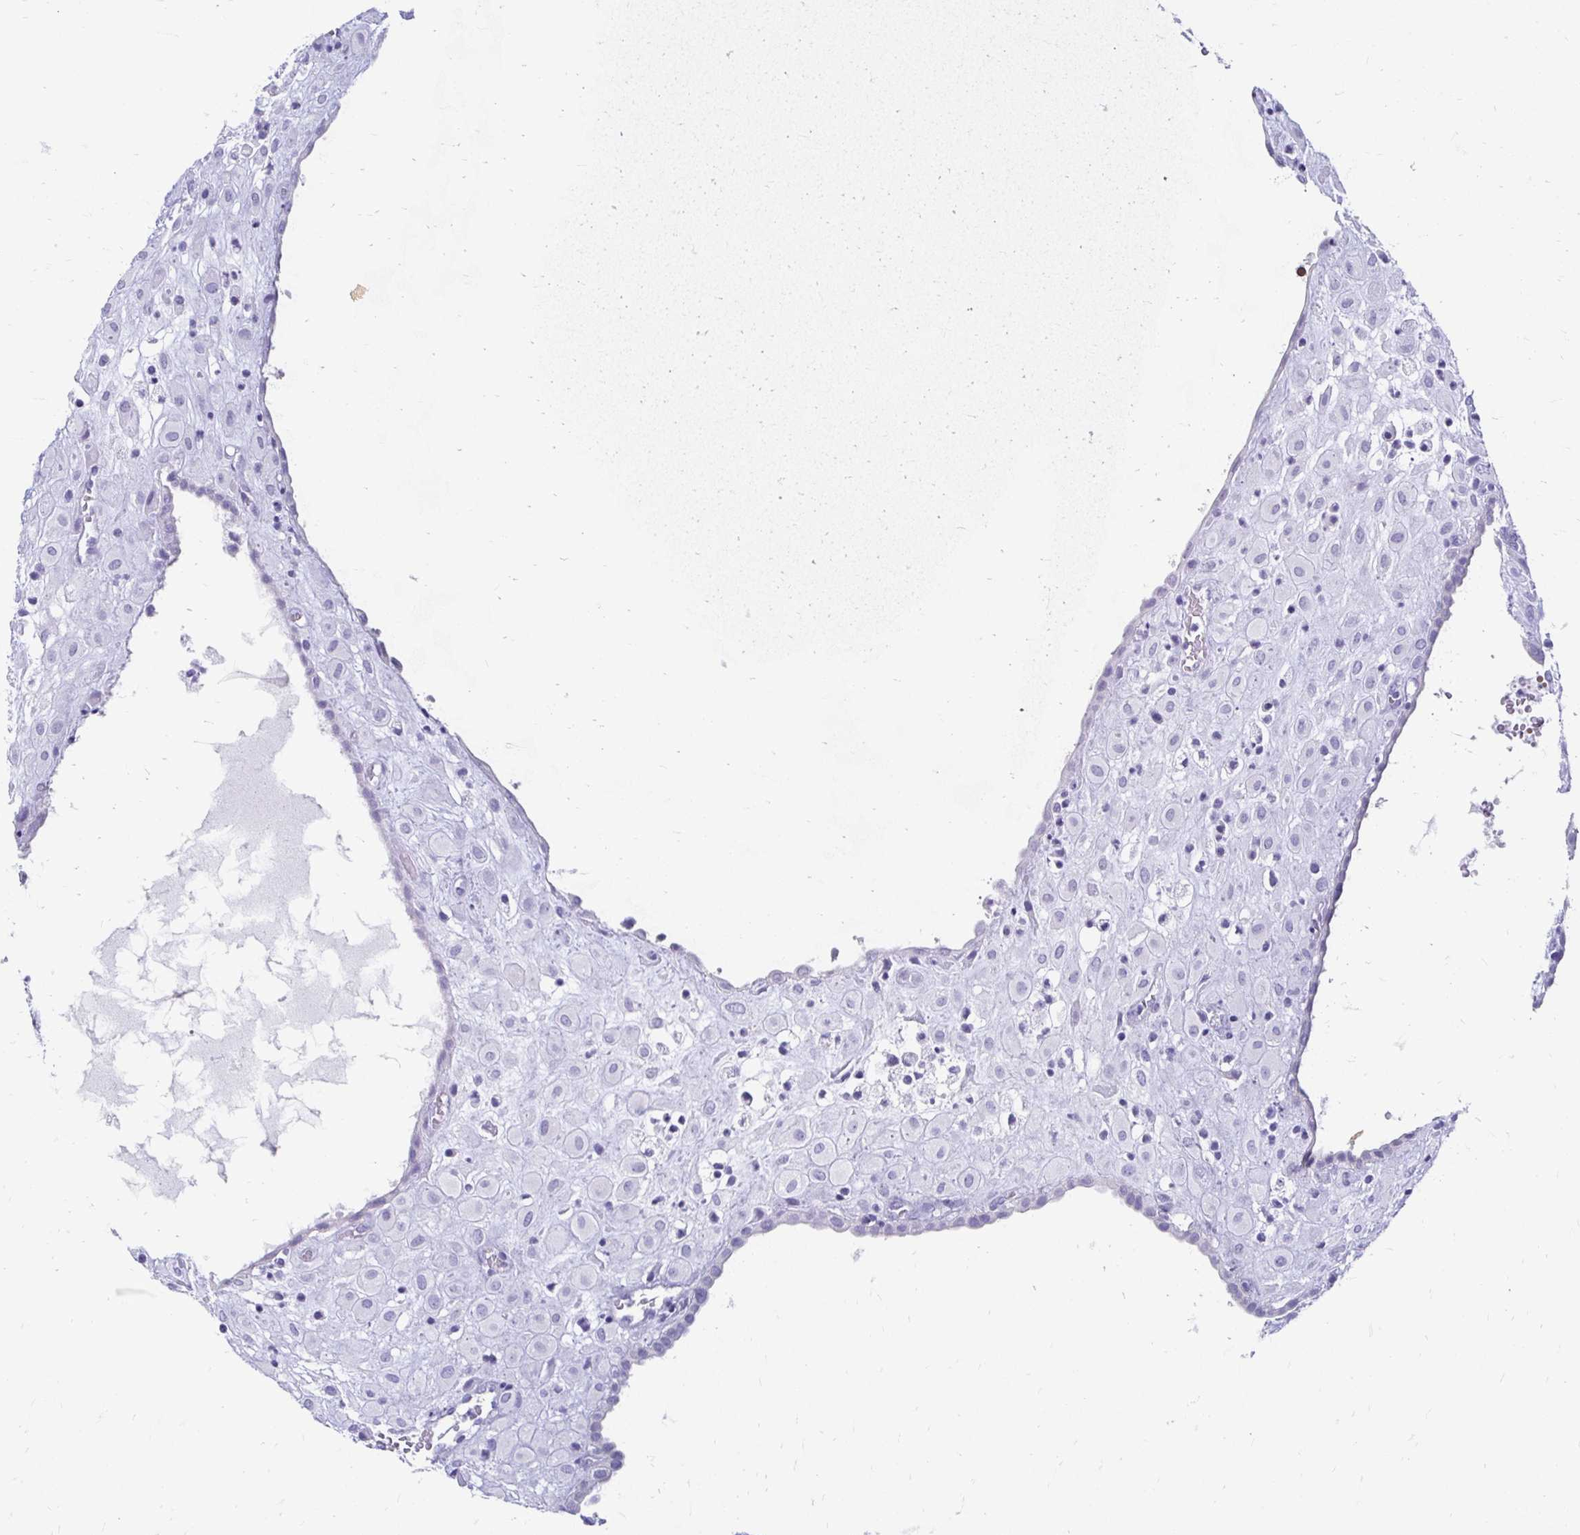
{"staining": {"intensity": "negative", "quantity": "none", "location": "none"}, "tissue": "placenta", "cell_type": "Decidual cells", "image_type": "normal", "snomed": [{"axis": "morphology", "description": "Normal tissue, NOS"}, {"axis": "topography", "description": "Placenta"}], "caption": "High power microscopy micrograph of an immunohistochemistry image of unremarkable placenta, revealing no significant positivity in decidual cells. (DAB (3,3'-diaminobenzidine) immunohistochemistry with hematoxylin counter stain).", "gene": "CST6", "patient": {"sex": "female", "age": 24}}